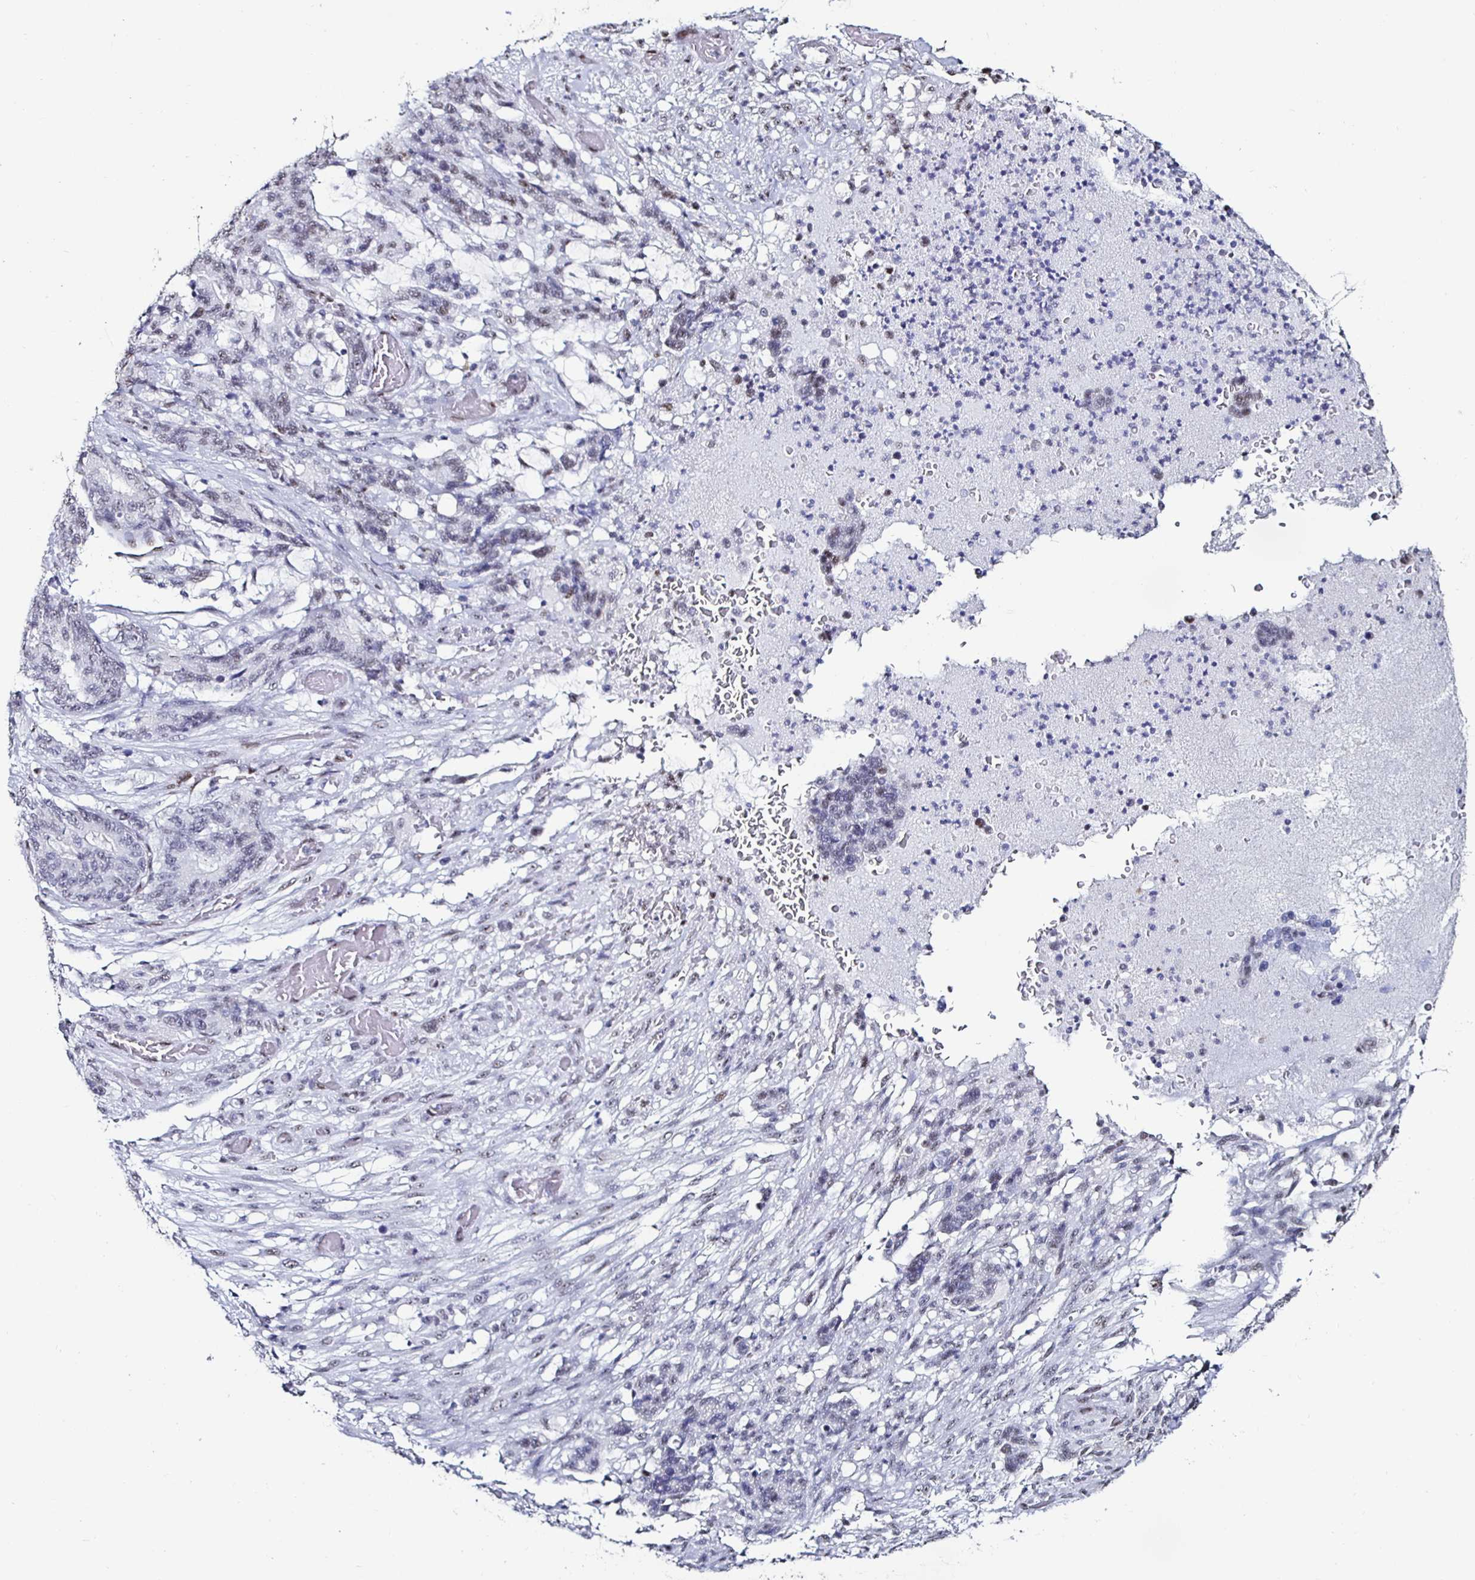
{"staining": {"intensity": "weak", "quantity": "<25%", "location": "nuclear"}, "tissue": "stomach cancer", "cell_type": "Tumor cells", "image_type": "cancer", "snomed": [{"axis": "morphology", "description": "Normal tissue, NOS"}, {"axis": "morphology", "description": "Adenocarcinoma, NOS"}, {"axis": "topography", "description": "Stomach"}], "caption": "Immunohistochemistry (IHC) of human stomach cancer shows no staining in tumor cells.", "gene": "DDX39B", "patient": {"sex": "female", "age": 64}}